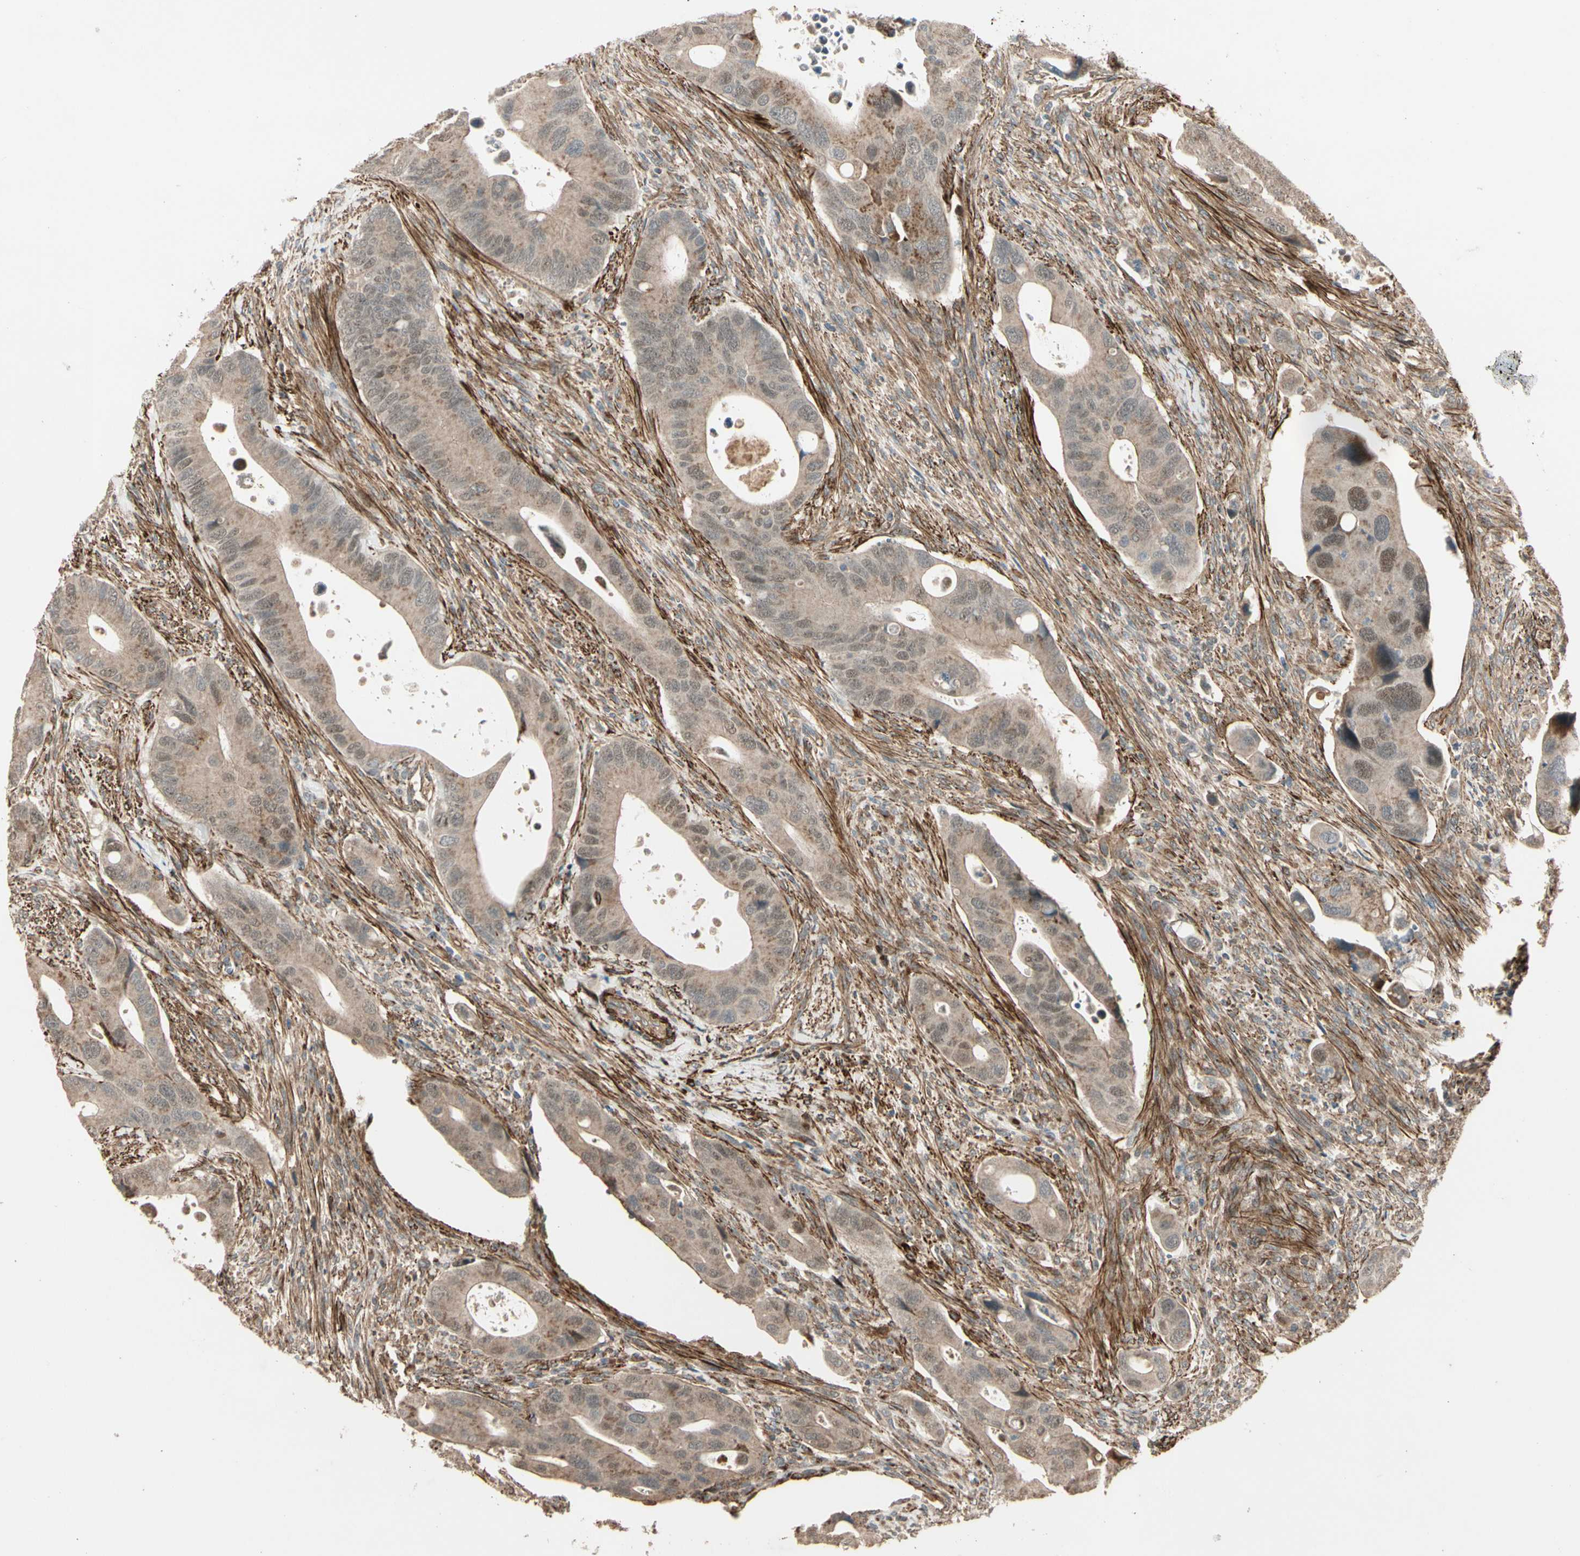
{"staining": {"intensity": "weak", "quantity": ">75%", "location": "cytoplasmic/membranous,nuclear"}, "tissue": "colorectal cancer", "cell_type": "Tumor cells", "image_type": "cancer", "snomed": [{"axis": "morphology", "description": "Adenocarcinoma, NOS"}, {"axis": "topography", "description": "Rectum"}], "caption": "Colorectal cancer (adenocarcinoma) was stained to show a protein in brown. There is low levels of weak cytoplasmic/membranous and nuclear expression in approximately >75% of tumor cells.", "gene": "GCK", "patient": {"sex": "female", "age": 57}}